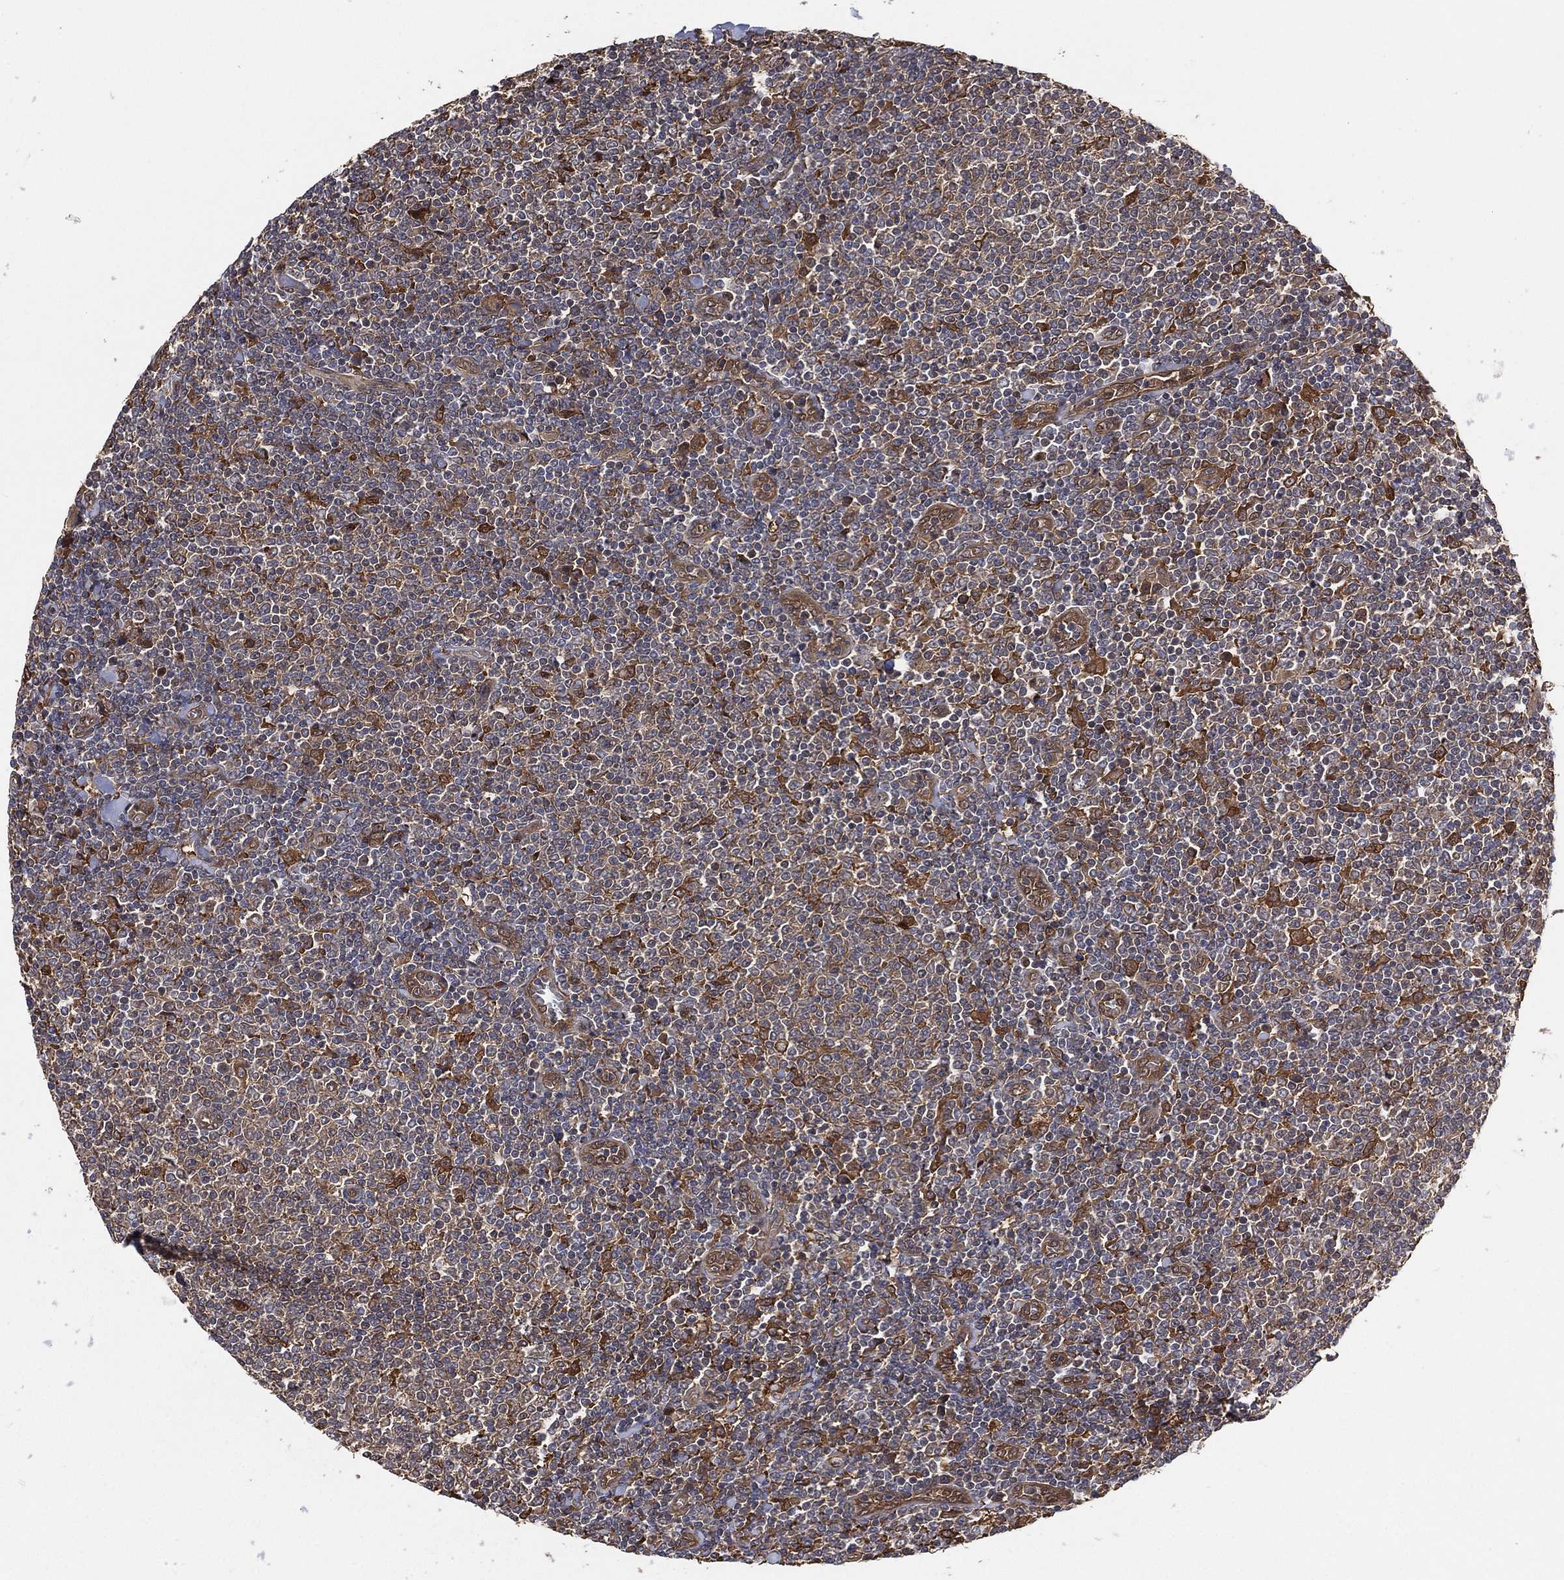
{"staining": {"intensity": "moderate", "quantity": "25%-75%", "location": "cytoplasmic/membranous"}, "tissue": "lymphoma", "cell_type": "Tumor cells", "image_type": "cancer", "snomed": [{"axis": "morphology", "description": "Malignant lymphoma, non-Hodgkin's type, Low grade"}, {"axis": "topography", "description": "Lymph node"}], "caption": "Lymphoma was stained to show a protein in brown. There is medium levels of moderate cytoplasmic/membranous staining in about 25%-75% of tumor cells.", "gene": "PSMG4", "patient": {"sex": "male", "age": 52}}